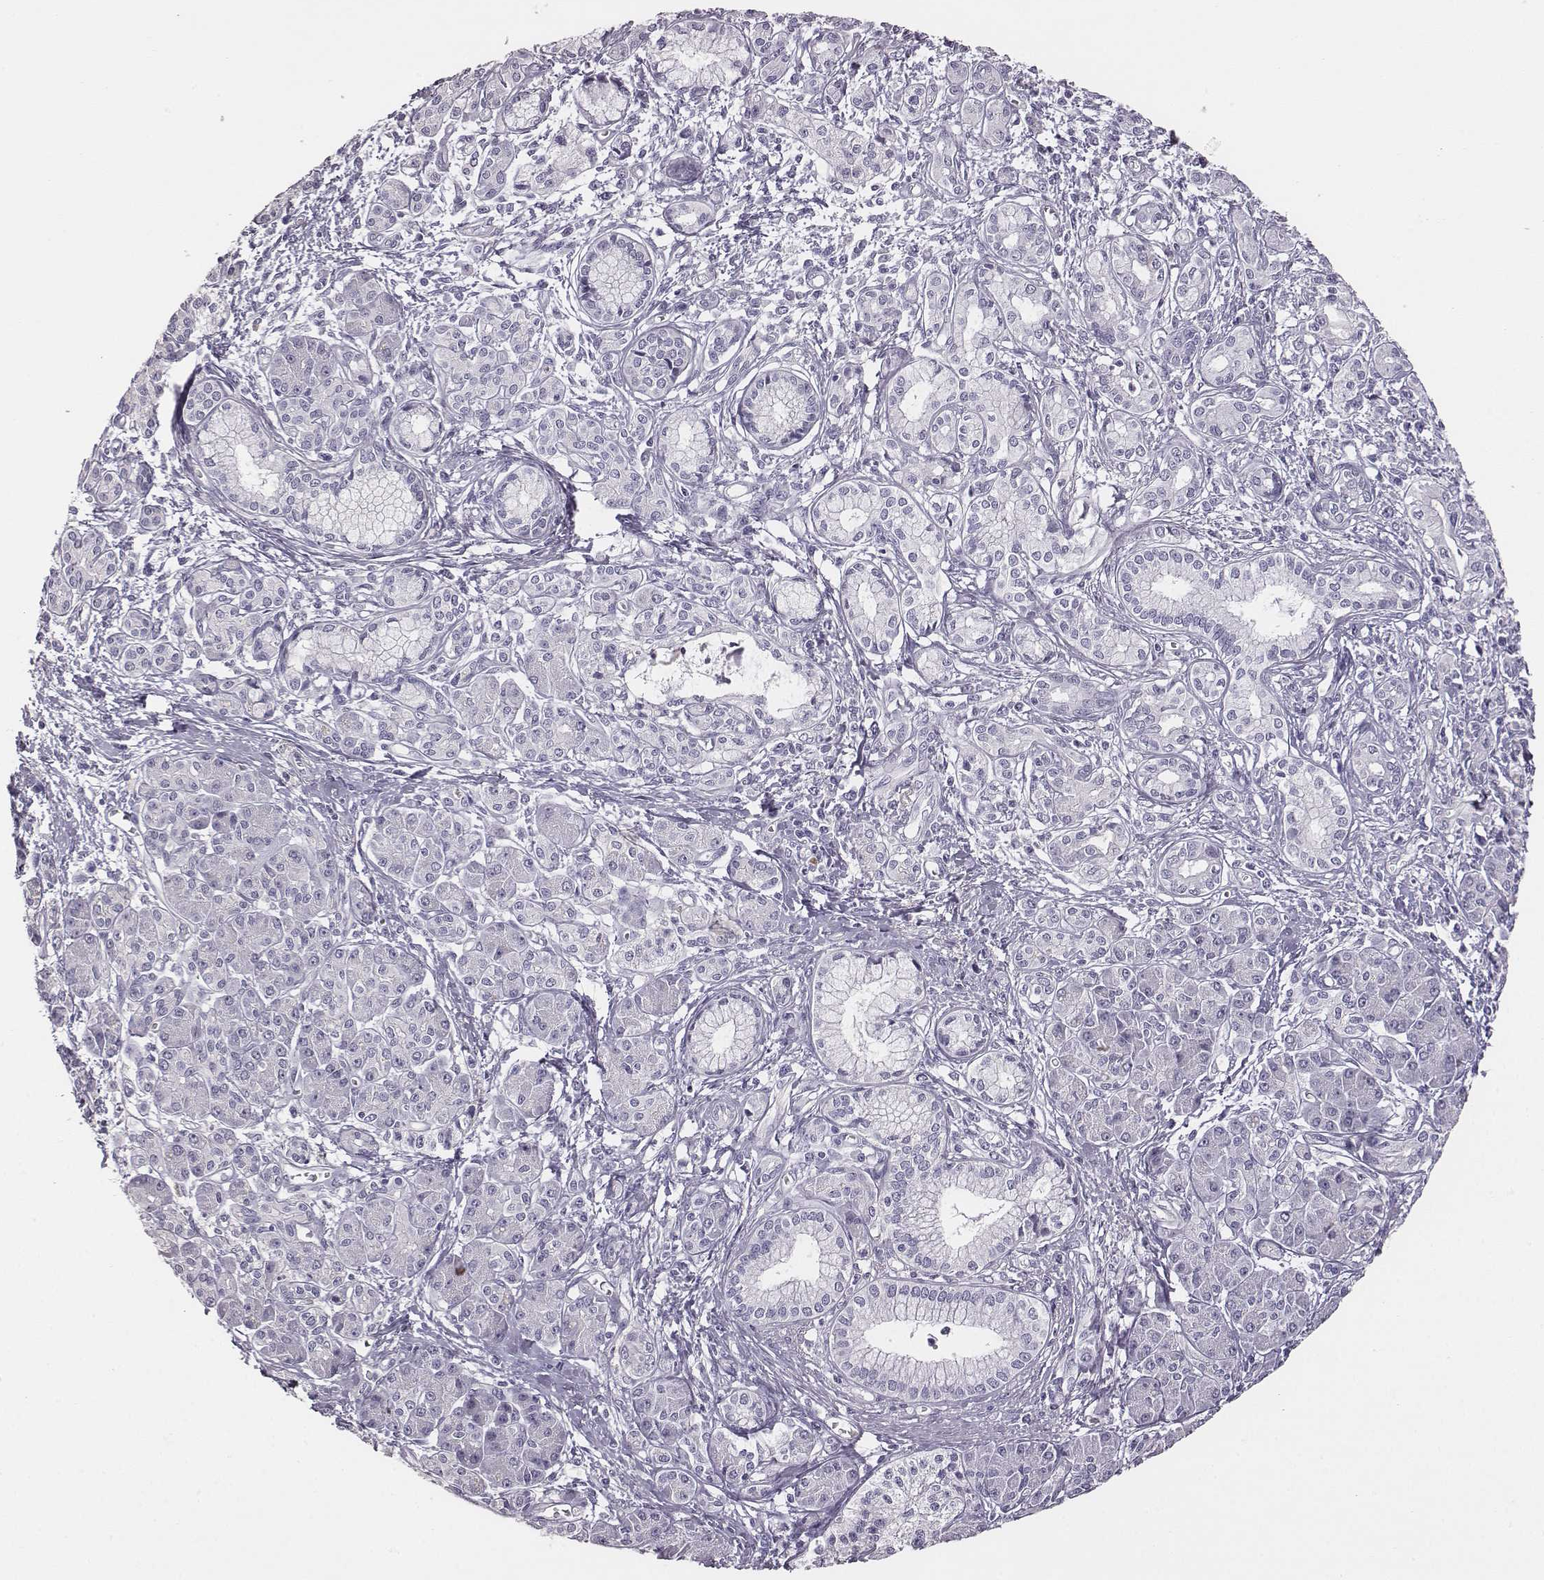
{"staining": {"intensity": "negative", "quantity": "none", "location": "none"}, "tissue": "pancreatic cancer", "cell_type": "Tumor cells", "image_type": "cancer", "snomed": [{"axis": "morphology", "description": "Adenocarcinoma, NOS"}, {"axis": "topography", "description": "Pancreas"}], "caption": "IHC of pancreatic cancer (adenocarcinoma) displays no staining in tumor cells. (Immunohistochemistry (ihc), brightfield microscopy, high magnification).", "gene": "ADAM7", "patient": {"sex": "male", "age": 70}}